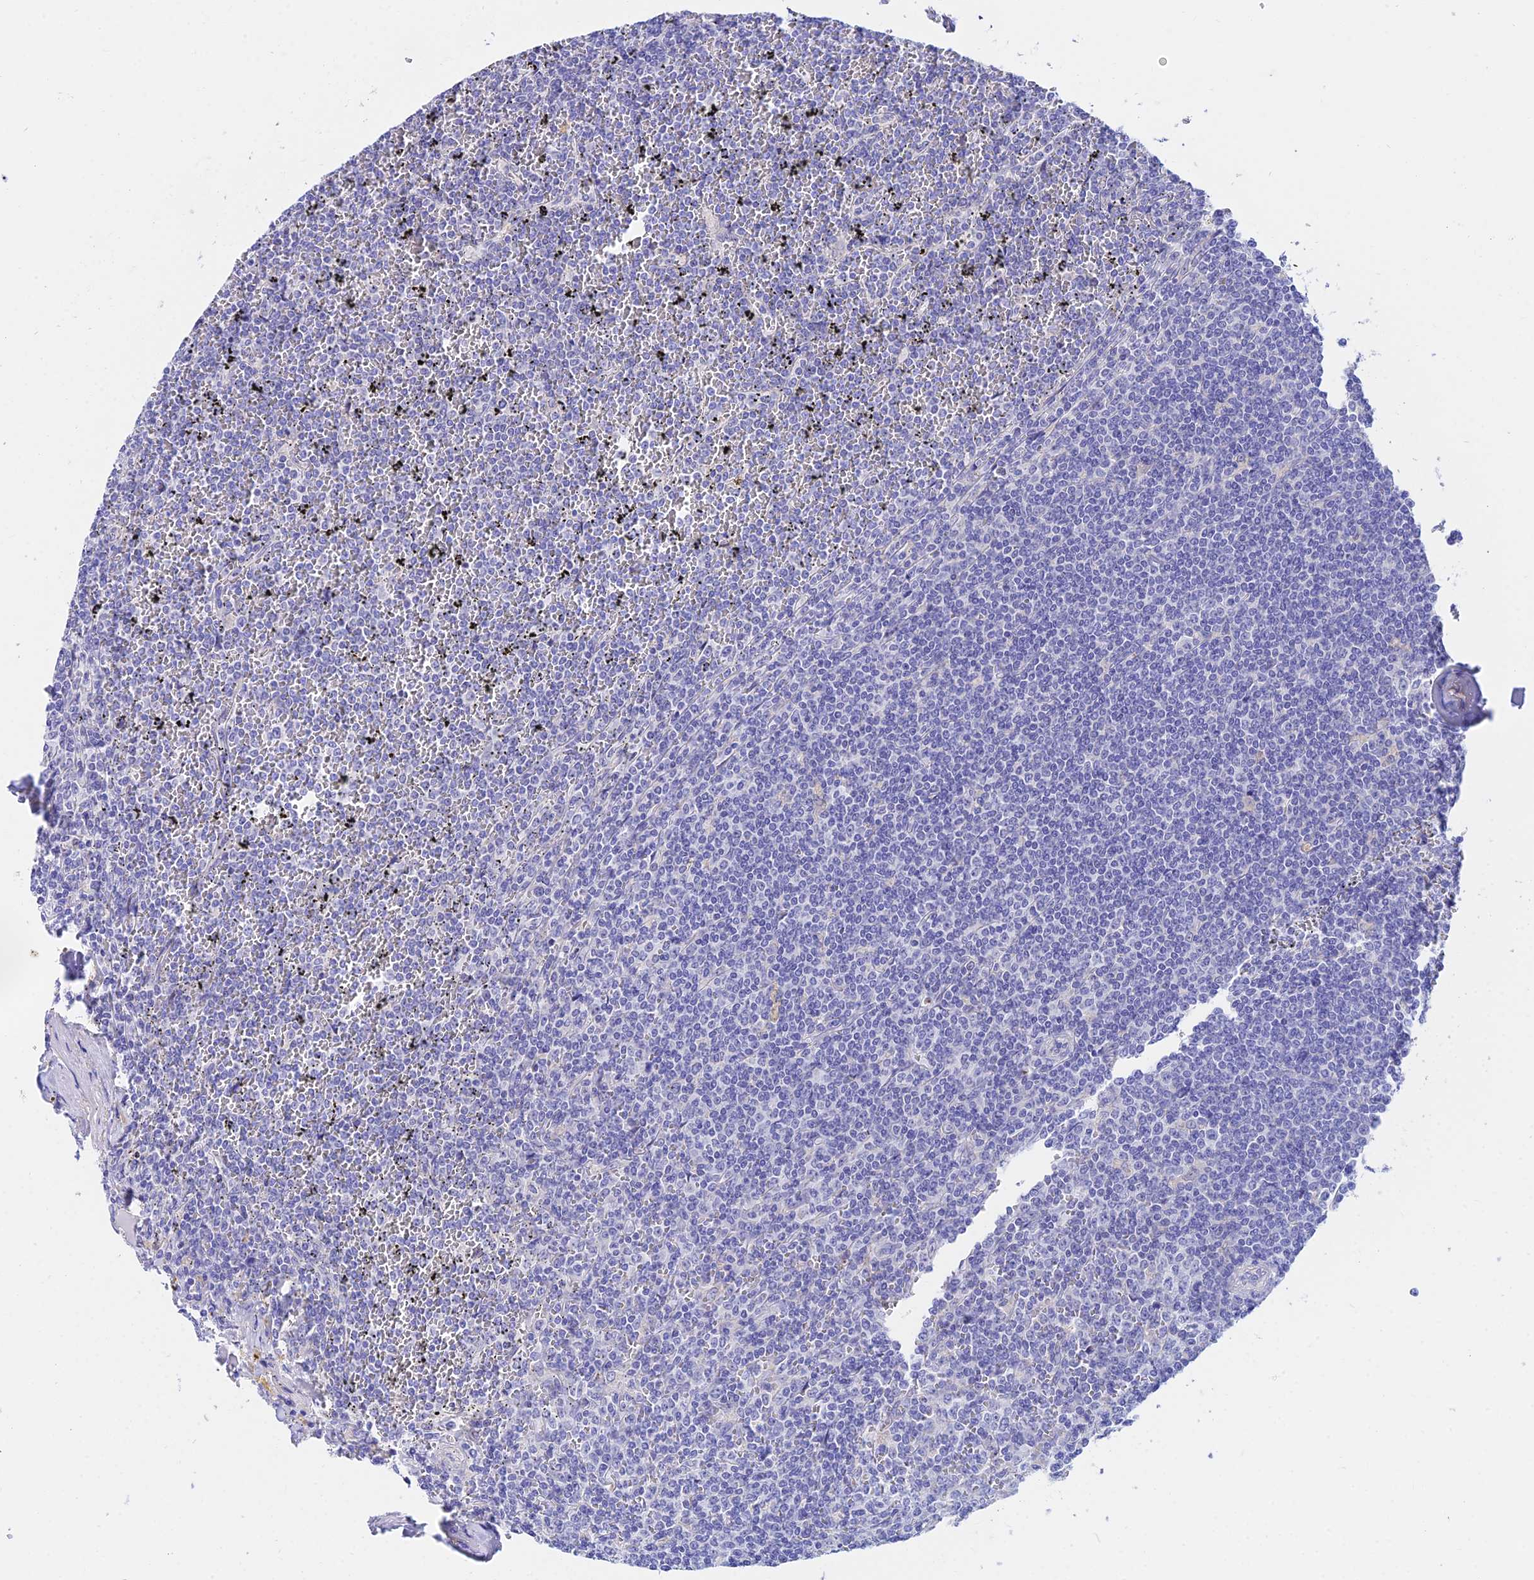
{"staining": {"intensity": "negative", "quantity": "none", "location": "none"}, "tissue": "lymphoma", "cell_type": "Tumor cells", "image_type": "cancer", "snomed": [{"axis": "morphology", "description": "Malignant lymphoma, non-Hodgkin's type, Low grade"}, {"axis": "topography", "description": "Spleen"}], "caption": "This is an immunohistochemistry micrograph of lymphoma. There is no expression in tumor cells.", "gene": "CEP41", "patient": {"sex": "female", "age": 19}}